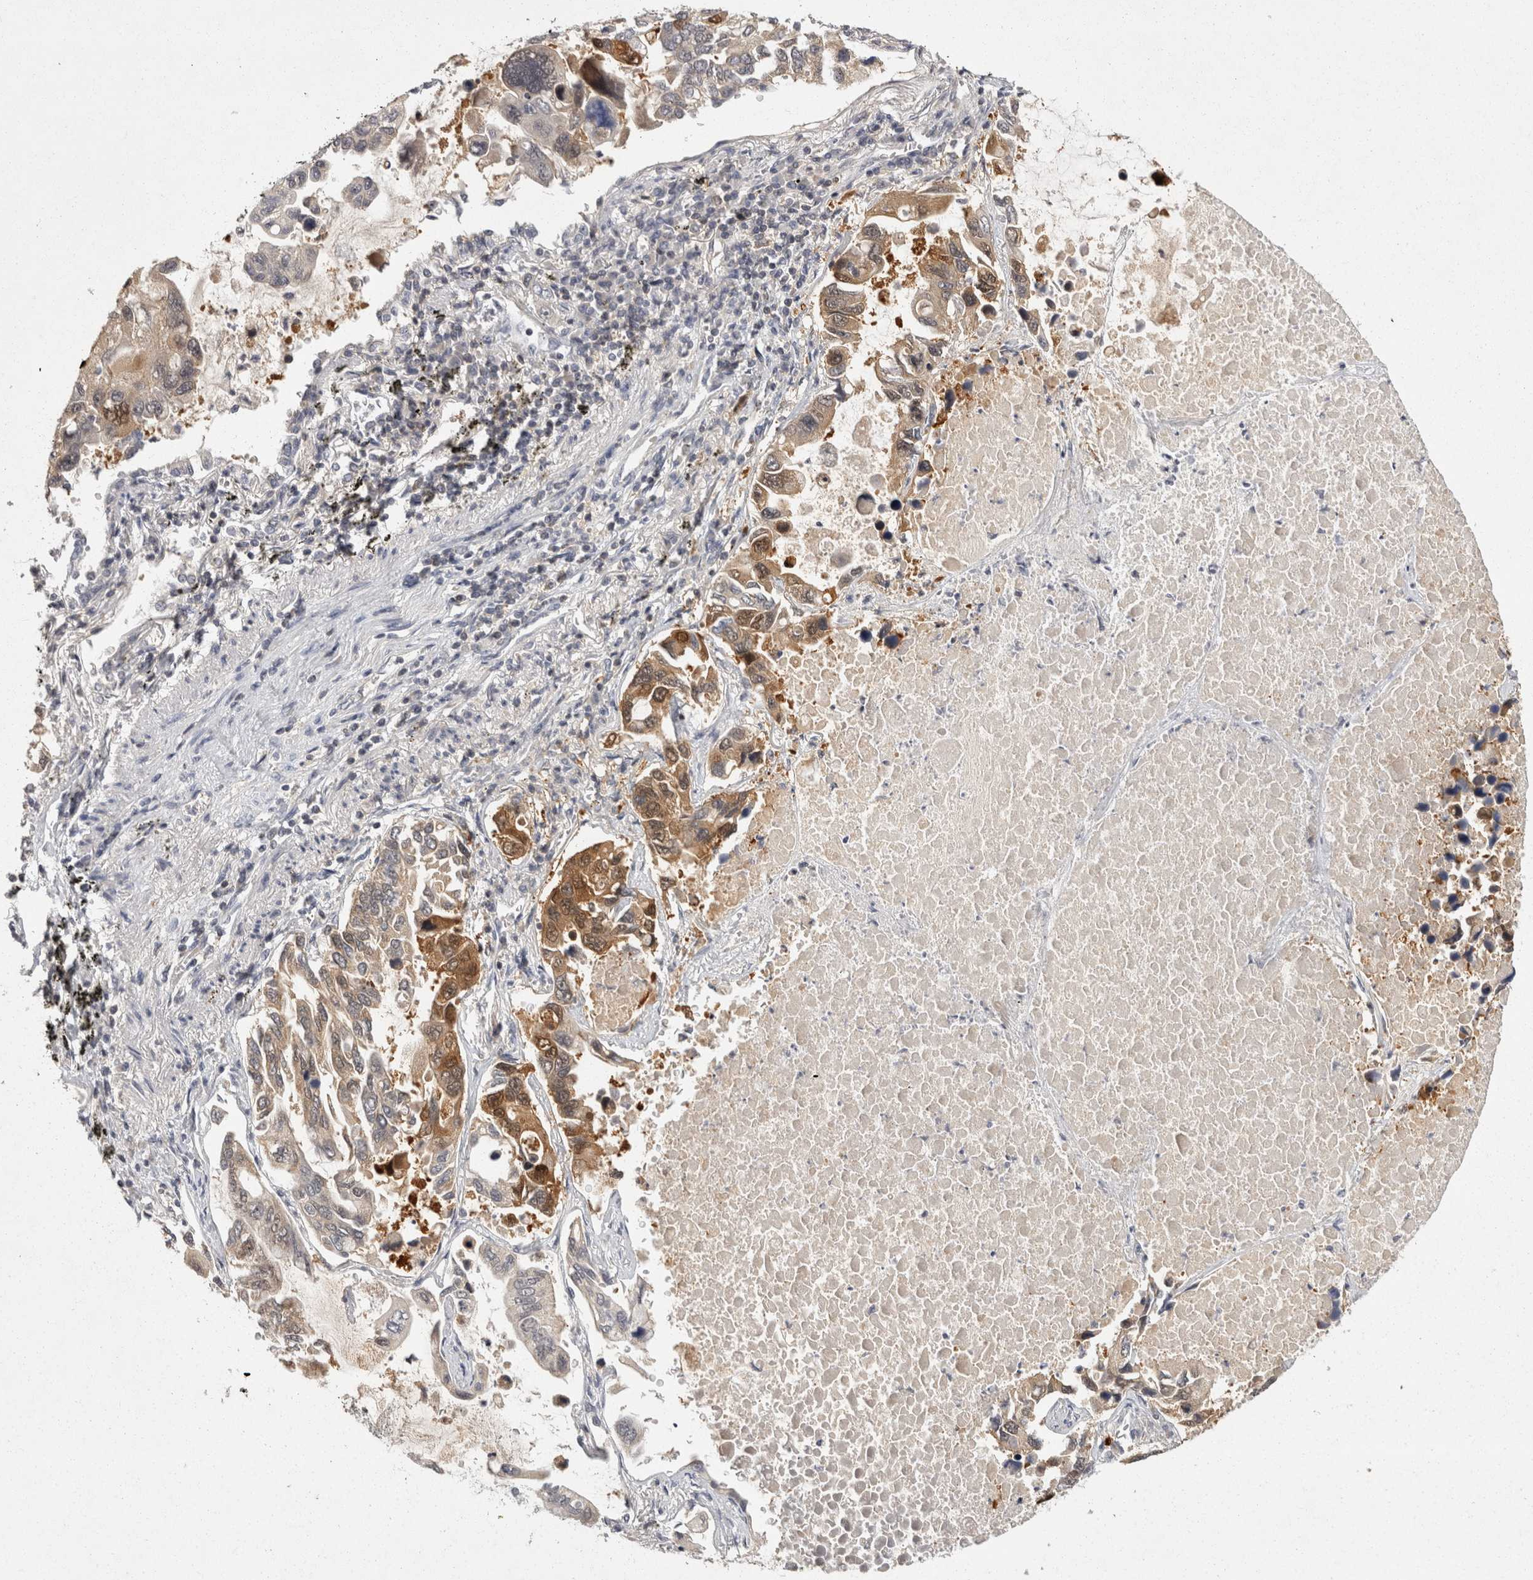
{"staining": {"intensity": "moderate", "quantity": "<25%", "location": "cytoplasmic/membranous,nuclear"}, "tissue": "lung cancer", "cell_type": "Tumor cells", "image_type": "cancer", "snomed": [{"axis": "morphology", "description": "Adenocarcinoma, NOS"}, {"axis": "topography", "description": "Lung"}], "caption": "About <25% of tumor cells in lung cancer show moderate cytoplasmic/membranous and nuclear protein staining as visualized by brown immunohistochemical staining.", "gene": "ACAT2", "patient": {"sex": "male", "age": 64}}